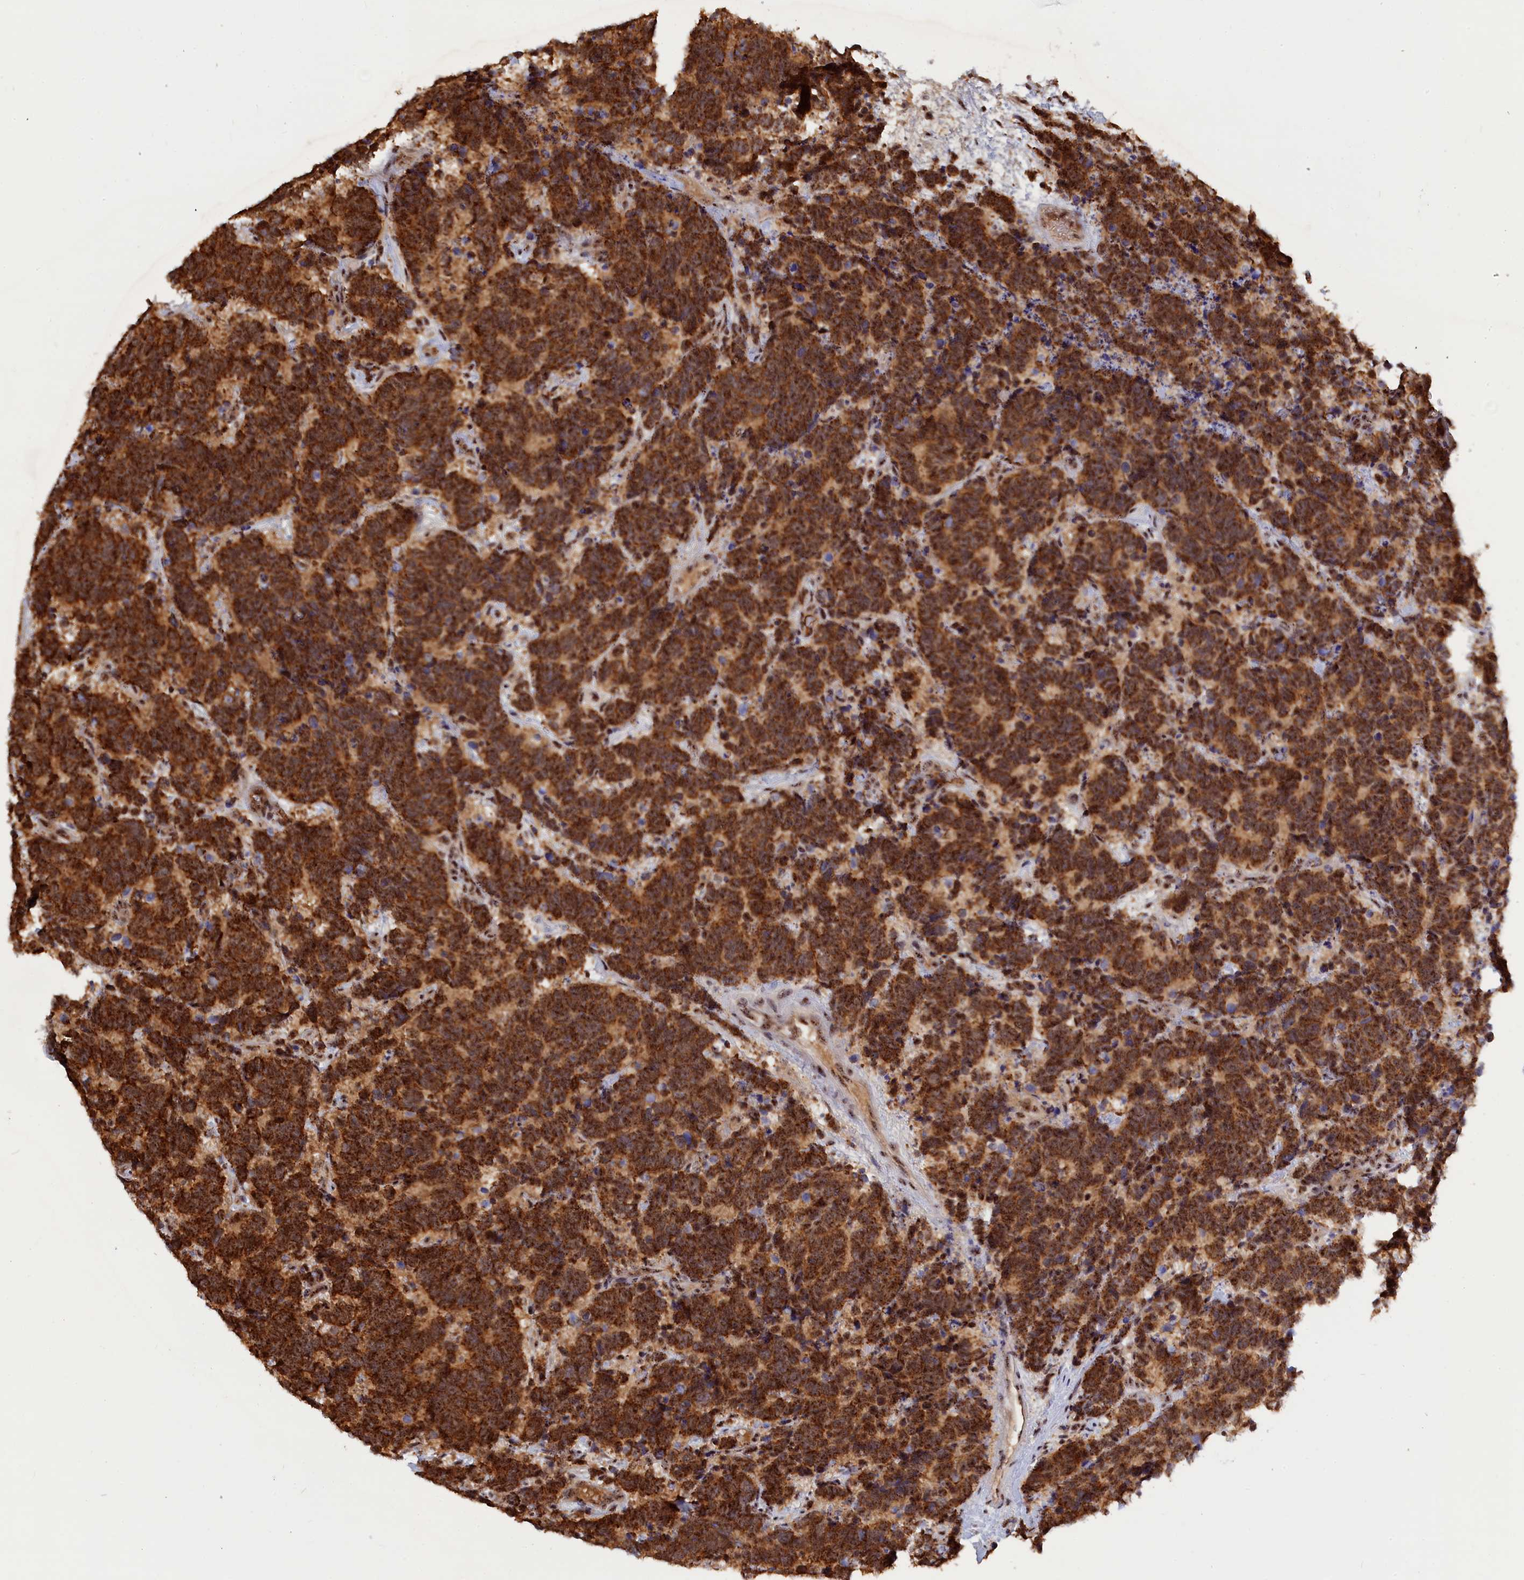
{"staining": {"intensity": "strong", "quantity": ">75%", "location": "cytoplasmic/membranous,nuclear"}, "tissue": "carcinoid", "cell_type": "Tumor cells", "image_type": "cancer", "snomed": [{"axis": "morphology", "description": "Carcinoma, NOS"}, {"axis": "morphology", "description": "Carcinoid, malignant, NOS"}, {"axis": "topography", "description": "Urinary bladder"}], "caption": "High-power microscopy captured an IHC micrograph of carcinoid, revealing strong cytoplasmic/membranous and nuclear expression in about >75% of tumor cells. (DAB IHC with brightfield microscopy, high magnification).", "gene": "TAB1", "patient": {"sex": "male", "age": 57}}